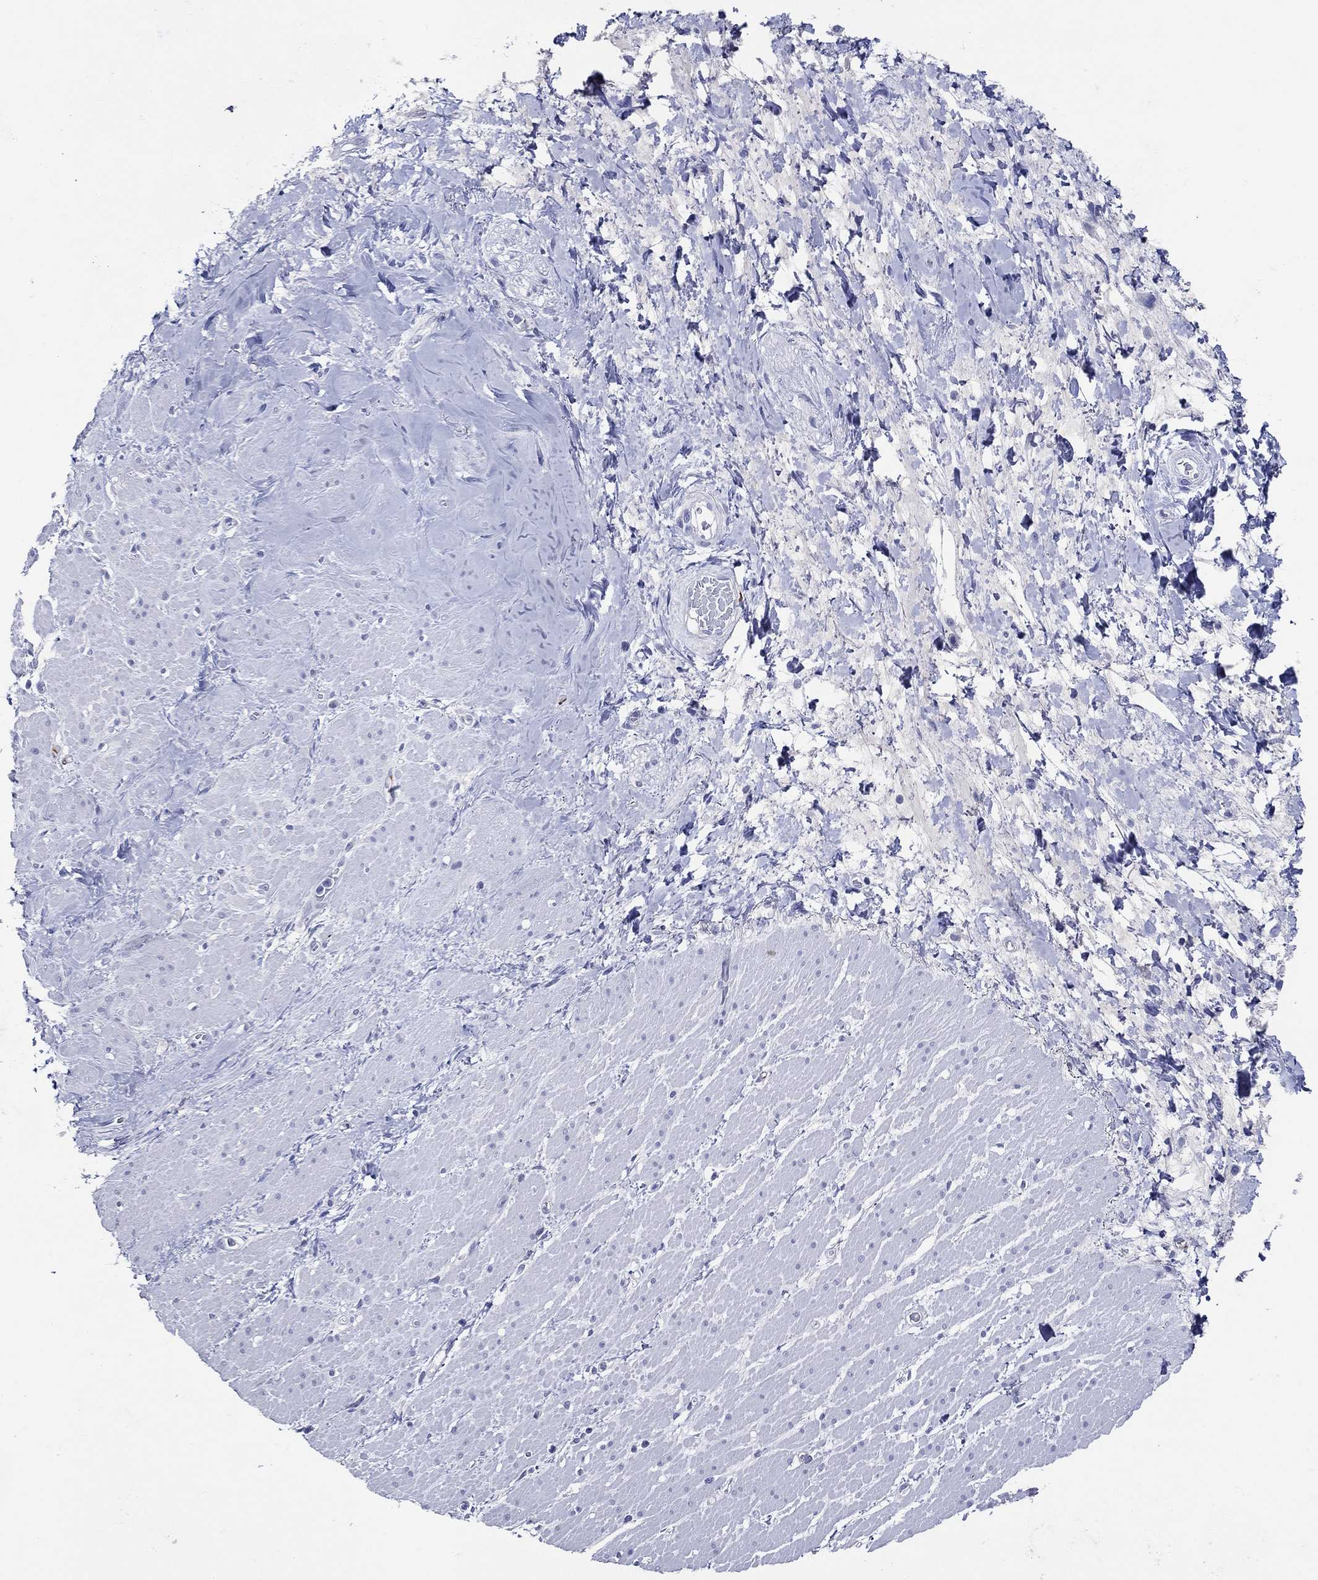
{"staining": {"intensity": "negative", "quantity": "none", "location": "none"}, "tissue": "smooth muscle", "cell_type": "Smooth muscle cells", "image_type": "normal", "snomed": [{"axis": "morphology", "description": "Normal tissue, NOS"}, {"axis": "topography", "description": "Soft tissue"}, {"axis": "topography", "description": "Smooth muscle"}], "caption": "IHC image of benign smooth muscle: smooth muscle stained with DAB (3,3'-diaminobenzidine) demonstrates no significant protein staining in smooth muscle cells. Nuclei are stained in blue.", "gene": "ACE2", "patient": {"sex": "male", "age": 72}}